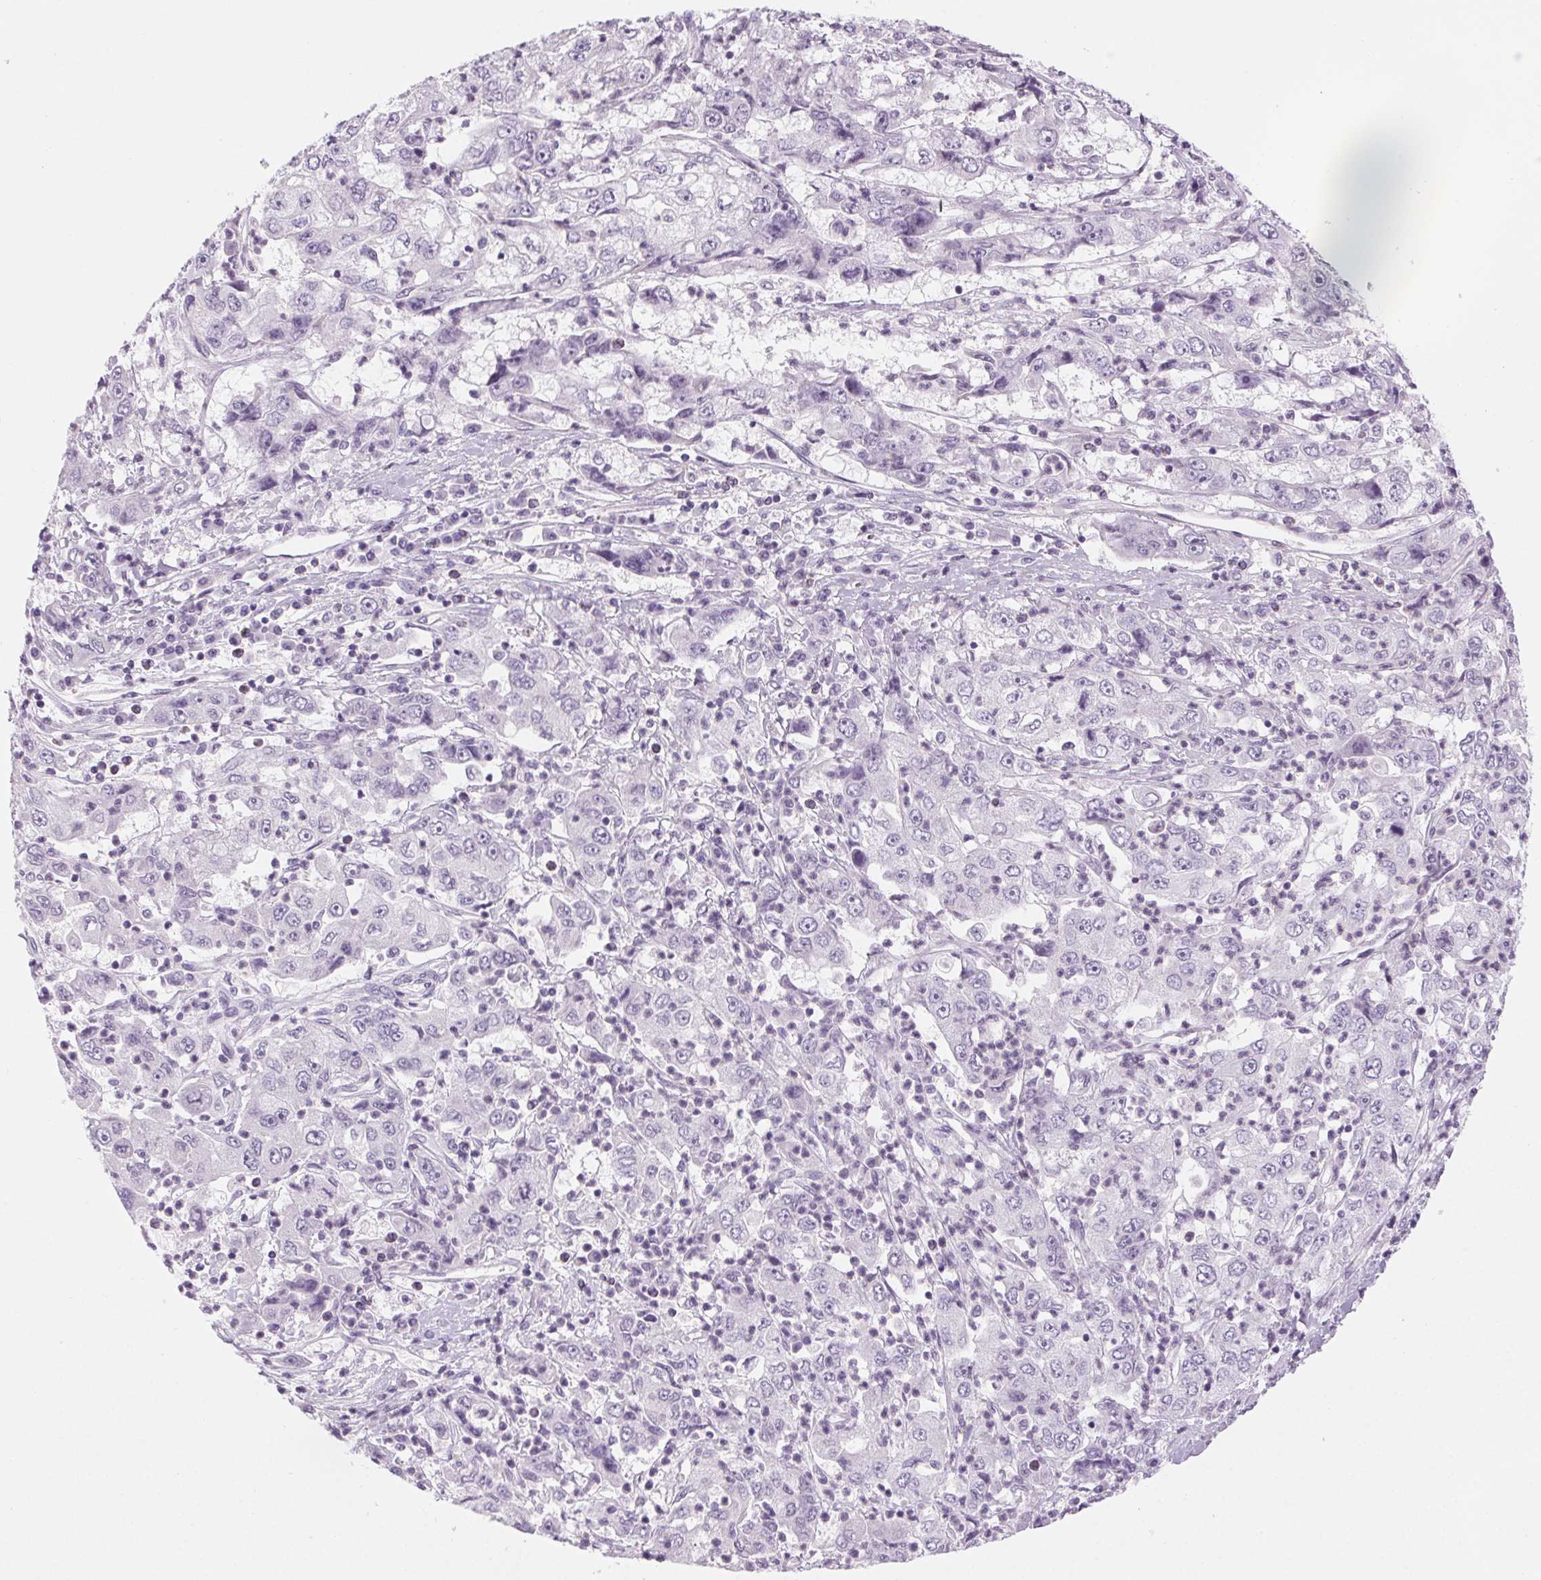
{"staining": {"intensity": "negative", "quantity": "none", "location": "none"}, "tissue": "cervical cancer", "cell_type": "Tumor cells", "image_type": "cancer", "snomed": [{"axis": "morphology", "description": "Squamous cell carcinoma, NOS"}, {"axis": "topography", "description": "Cervix"}], "caption": "An immunohistochemistry micrograph of cervical squamous cell carcinoma is shown. There is no staining in tumor cells of cervical squamous cell carcinoma.", "gene": "SLC6A19", "patient": {"sex": "female", "age": 36}}